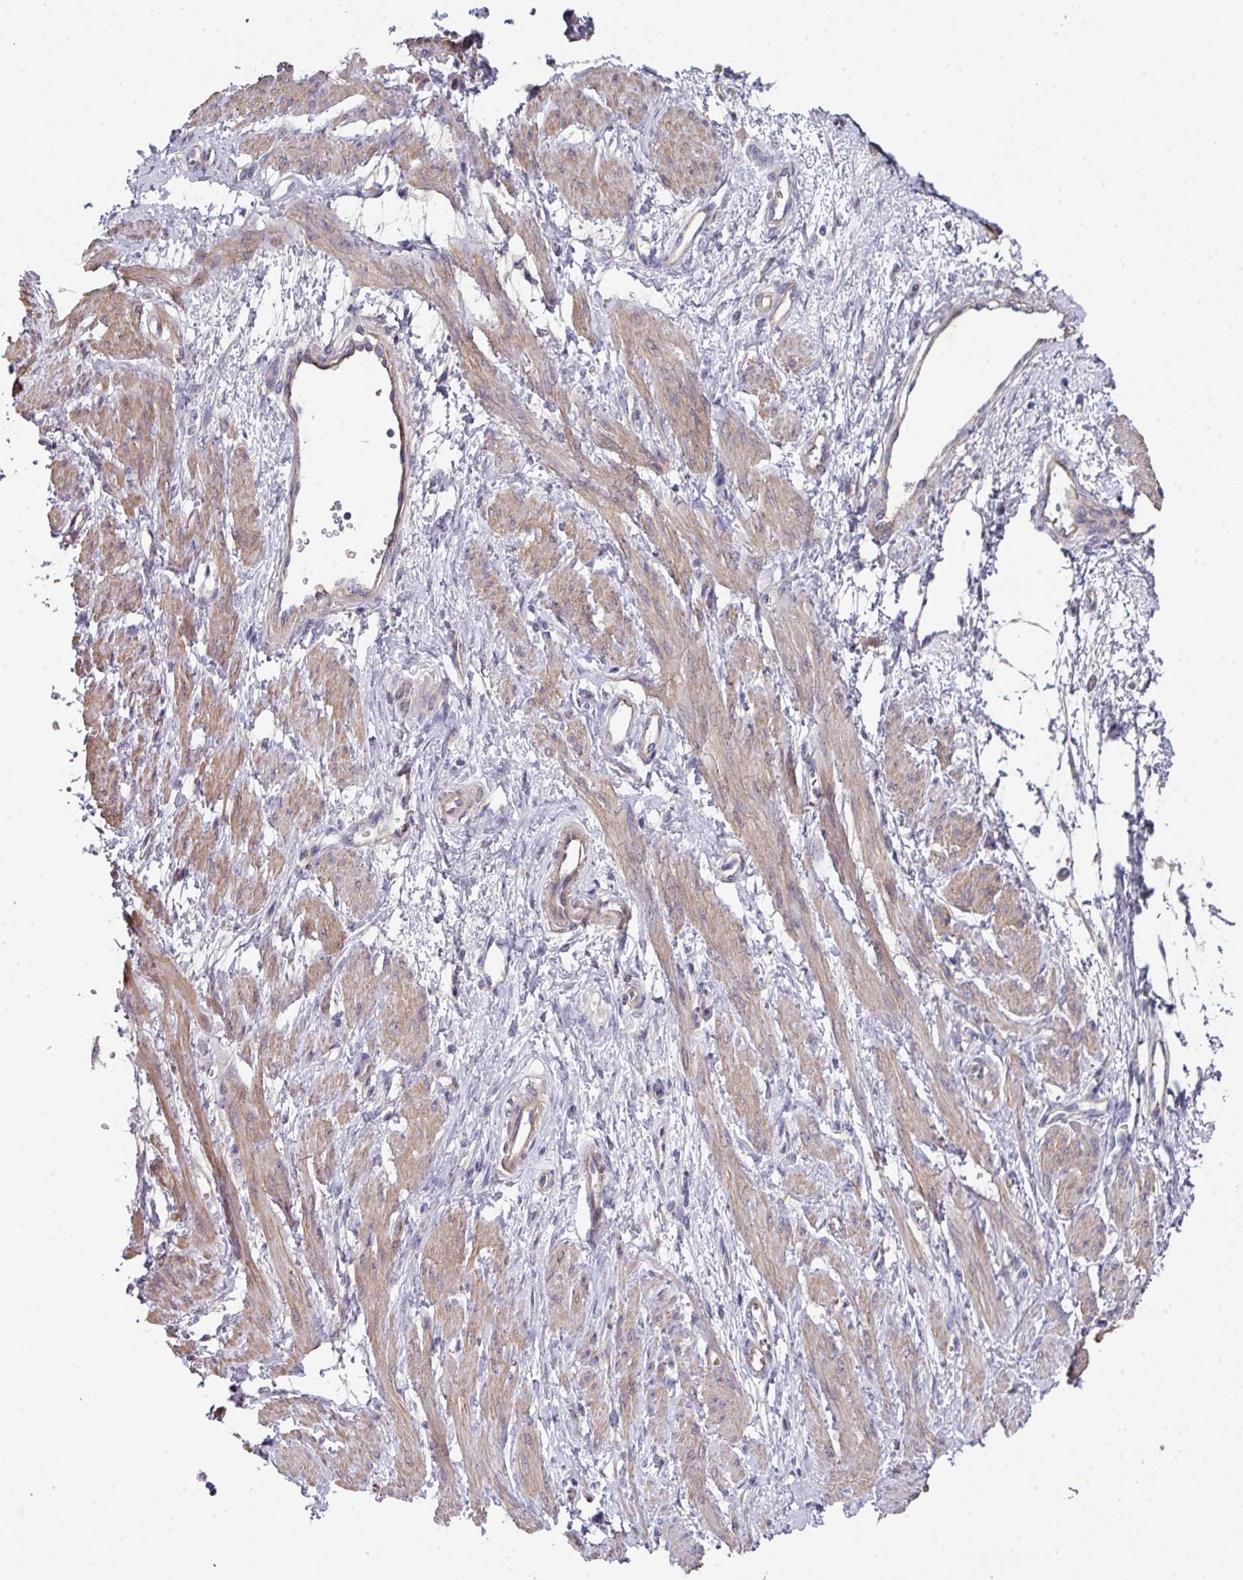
{"staining": {"intensity": "moderate", "quantity": "25%-75%", "location": "cytoplasmic/membranous"}, "tissue": "smooth muscle", "cell_type": "Smooth muscle cells", "image_type": "normal", "snomed": [{"axis": "morphology", "description": "Normal tissue, NOS"}, {"axis": "topography", "description": "Smooth muscle"}, {"axis": "topography", "description": "Uterus"}], "caption": "Smooth muscle stained for a protein (brown) displays moderate cytoplasmic/membranous positive expression in approximately 25%-75% of smooth muscle cells.", "gene": "PRR5", "patient": {"sex": "female", "age": 39}}